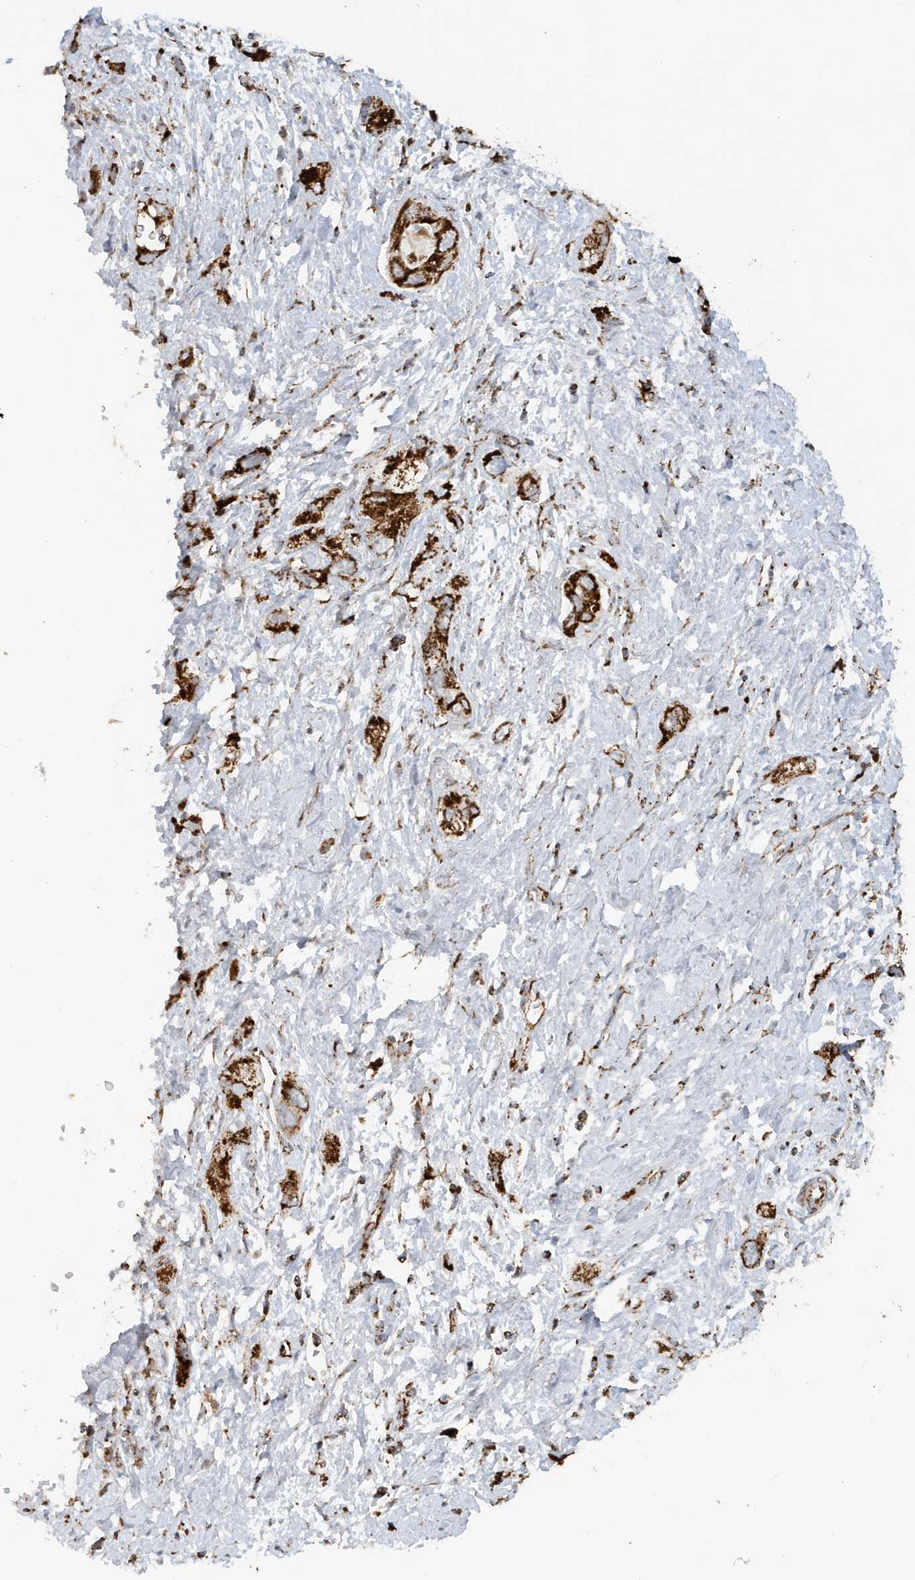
{"staining": {"intensity": "strong", "quantity": ">75%", "location": "cytoplasmic/membranous"}, "tissue": "pancreatic cancer", "cell_type": "Tumor cells", "image_type": "cancer", "snomed": [{"axis": "morphology", "description": "Adenocarcinoma, NOS"}, {"axis": "topography", "description": "Pancreas"}], "caption": "A high amount of strong cytoplasmic/membranous staining is appreciated in about >75% of tumor cells in pancreatic cancer (adenocarcinoma) tissue.", "gene": "MAN1A1", "patient": {"sex": "female", "age": 73}}